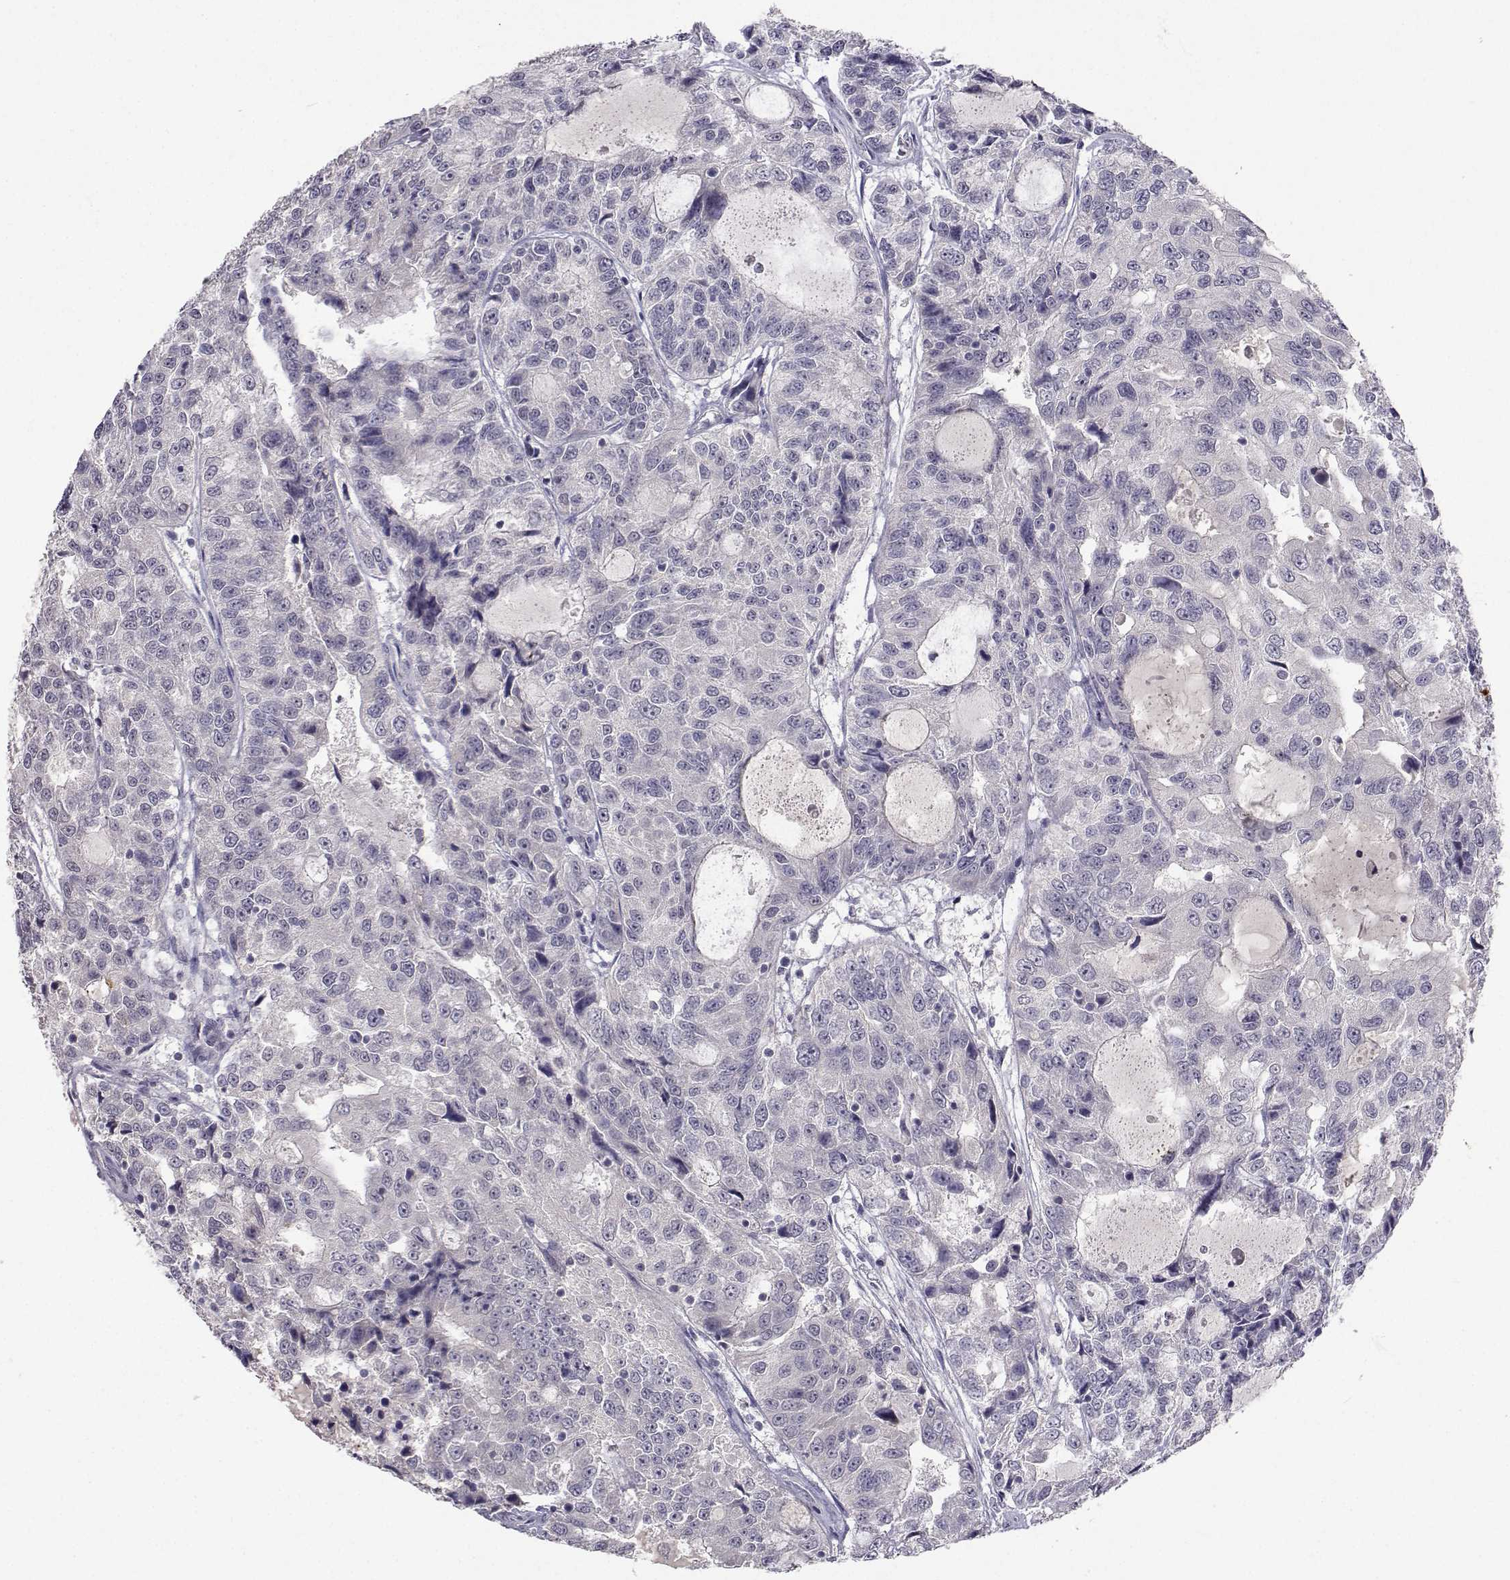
{"staining": {"intensity": "negative", "quantity": "none", "location": "none"}, "tissue": "urothelial cancer", "cell_type": "Tumor cells", "image_type": "cancer", "snomed": [{"axis": "morphology", "description": "Urothelial carcinoma, NOS"}, {"axis": "morphology", "description": "Urothelial carcinoma, High grade"}, {"axis": "topography", "description": "Urinary bladder"}], "caption": "An immunohistochemistry histopathology image of transitional cell carcinoma is shown. There is no staining in tumor cells of transitional cell carcinoma. (Immunohistochemistry (ihc), brightfield microscopy, high magnification).", "gene": "SLC6A3", "patient": {"sex": "female", "age": 73}}